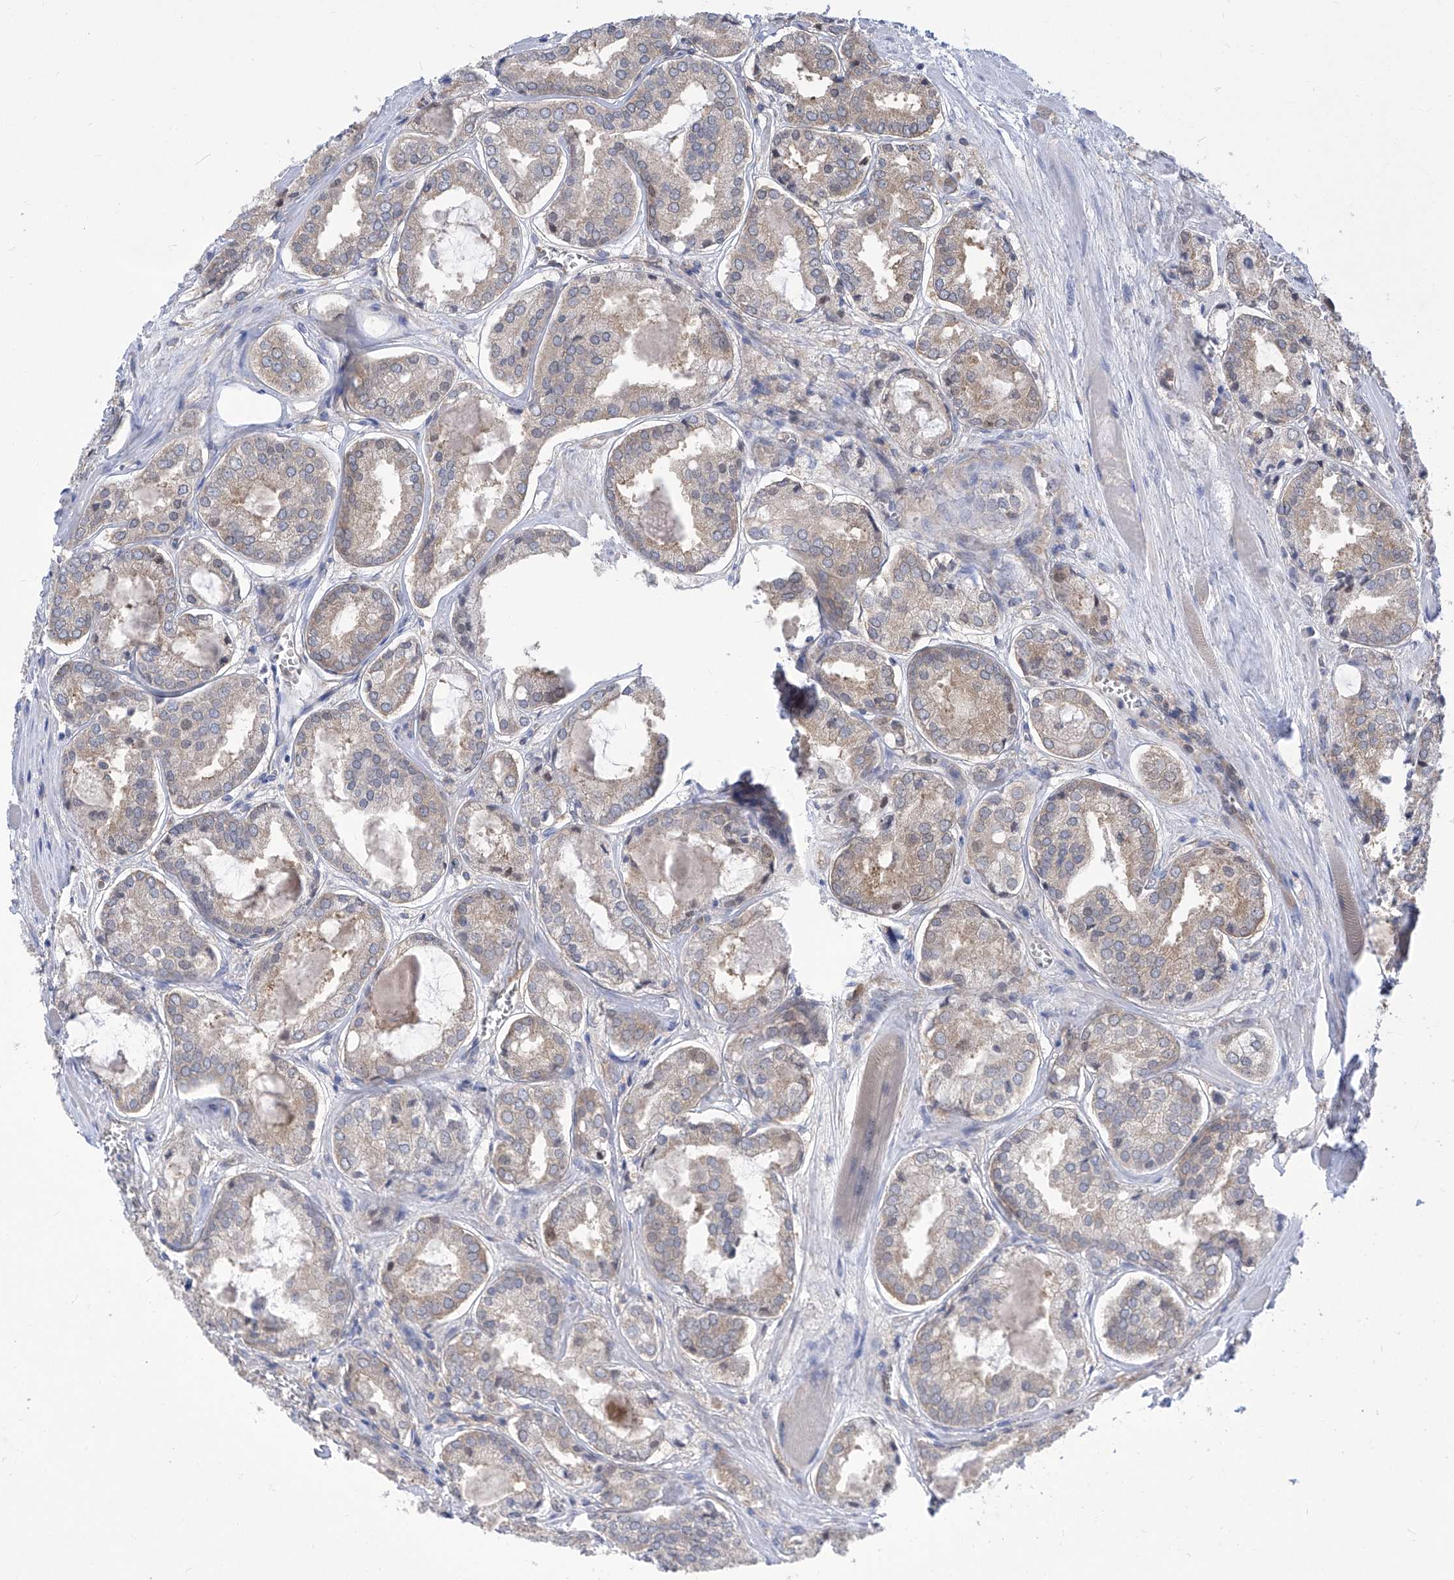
{"staining": {"intensity": "weak", "quantity": "<25%", "location": "cytoplasmic/membranous"}, "tissue": "prostate cancer", "cell_type": "Tumor cells", "image_type": "cancer", "snomed": [{"axis": "morphology", "description": "Adenocarcinoma, Low grade"}, {"axis": "topography", "description": "Prostate"}], "caption": "There is no significant expression in tumor cells of prostate low-grade adenocarcinoma.", "gene": "EIF3M", "patient": {"sex": "male", "age": 67}}